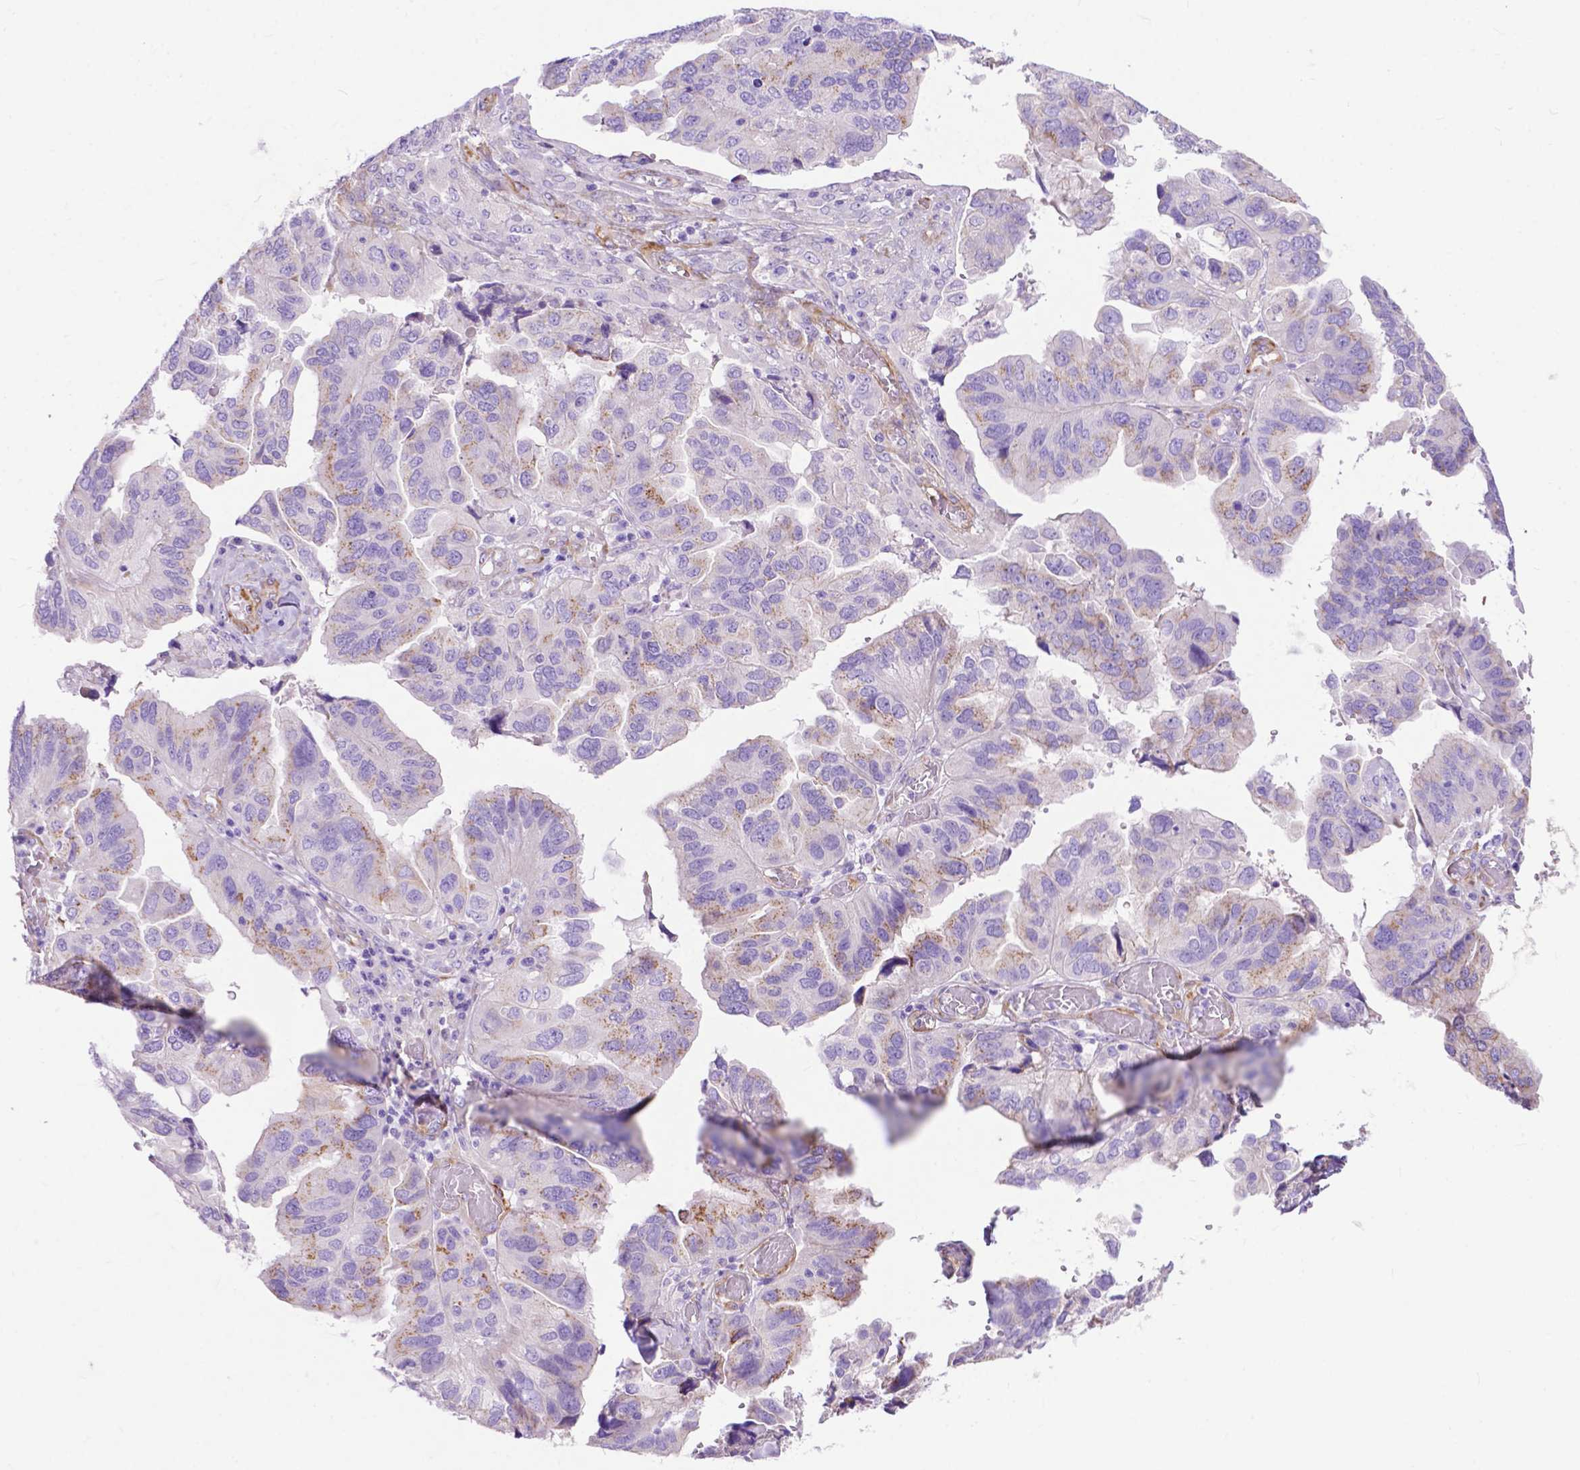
{"staining": {"intensity": "weak", "quantity": "25%-75%", "location": "cytoplasmic/membranous"}, "tissue": "ovarian cancer", "cell_type": "Tumor cells", "image_type": "cancer", "snomed": [{"axis": "morphology", "description": "Cystadenocarcinoma, serous, NOS"}, {"axis": "topography", "description": "Ovary"}], "caption": "Ovarian serous cystadenocarcinoma stained with DAB immunohistochemistry (IHC) demonstrates low levels of weak cytoplasmic/membranous expression in about 25%-75% of tumor cells.", "gene": "PCDHA12", "patient": {"sex": "female", "age": 79}}